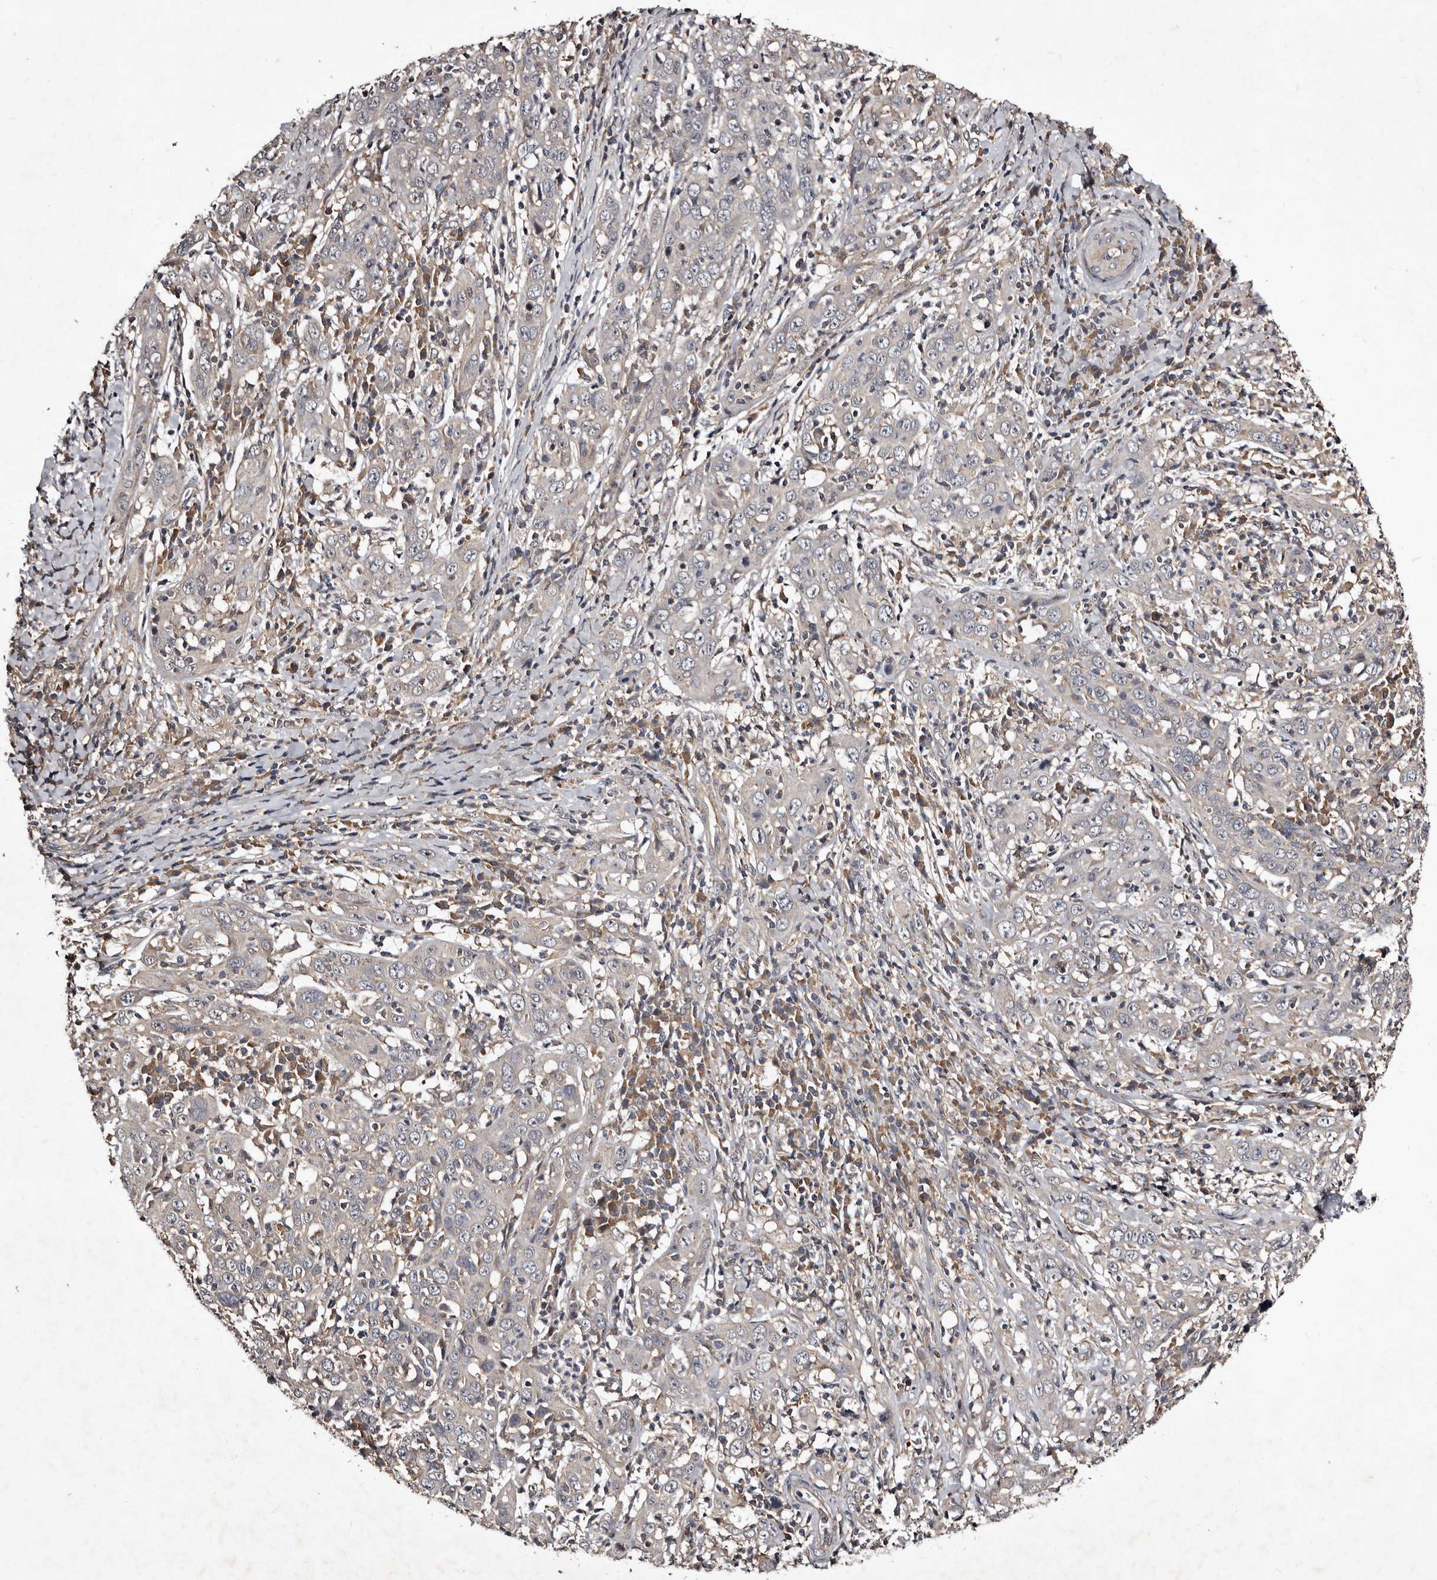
{"staining": {"intensity": "negative", "quantity": "none", "location": "none"}, "tissue": "cervical cancer", "cell_type": "Tumor cells", "image_type": "cancer", "snomed": [{"axis": "morphology", "description": "Squamous cell carcinoma, NOS"}, {"axis": "topography", "description": "Cervix"}], "caption": "A high-resolution micrograph shows immunohistochemistry (IHC) staining of cervical cancer (squamous cell carcinoma), which shows no significant expression in tumor cells.", "gene": "MKRN3", "patient": {"sex": "female", "age": 46}}